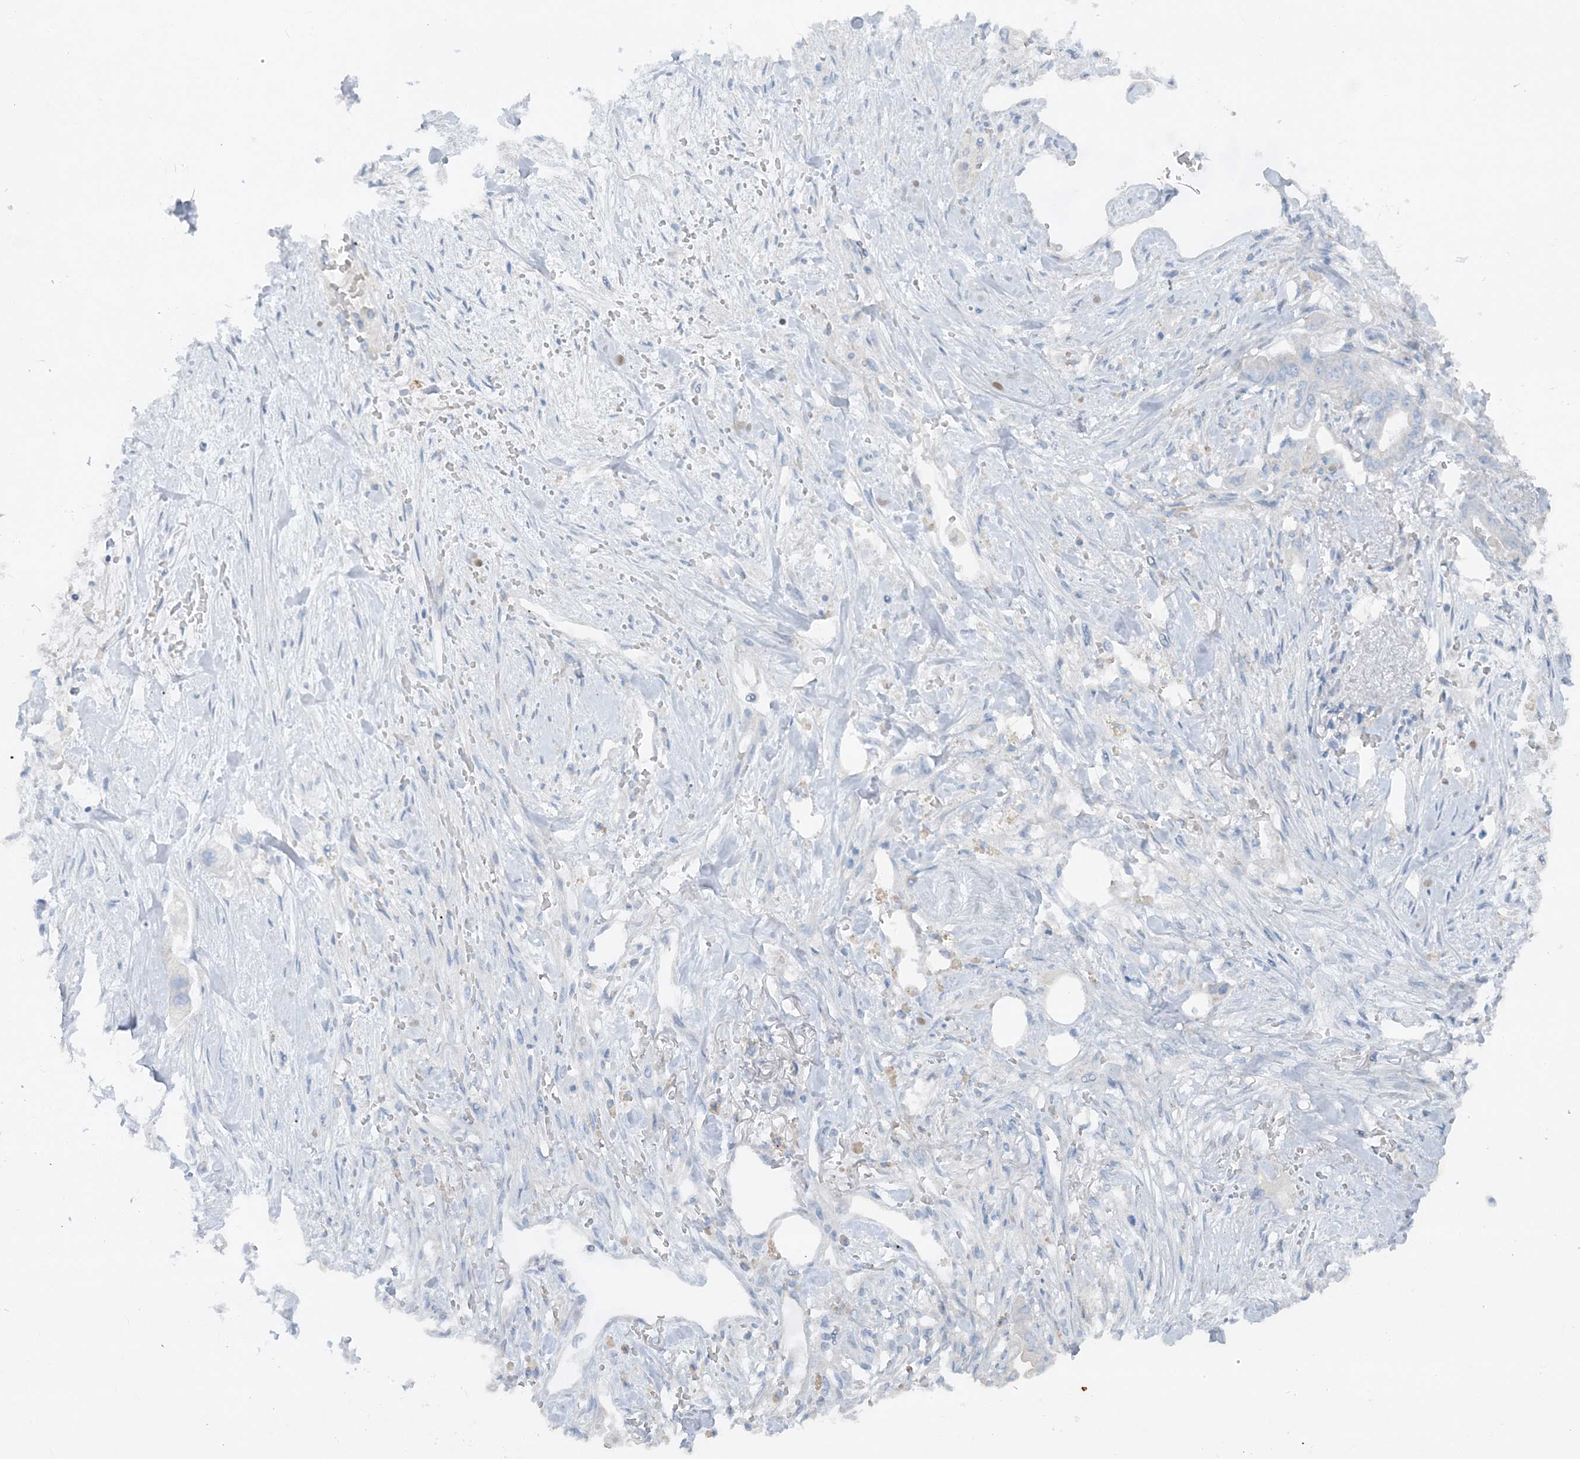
{"staining": {"intensity": "negative", "quantity": "none", "location": "none"}, "tissue": "stomach cancer", "cell_type": "Tumor cells", "image_type": "cancer", "snomed": [{"axis": "morphology", "description": "Adenocarcinoma, NOS"}, {"axis": "topography", "description": "Stomach"}], "caption": "Immunohistochemistry micrograph of neoplastic tissue: stomach adenocarcinoma stained with DAB (3,3'-diaminobenzidine) exhibits no significant protein expression in tumor cells.", "gene": "ATP11A", "patient": {"sex": "male", "age": 62}}